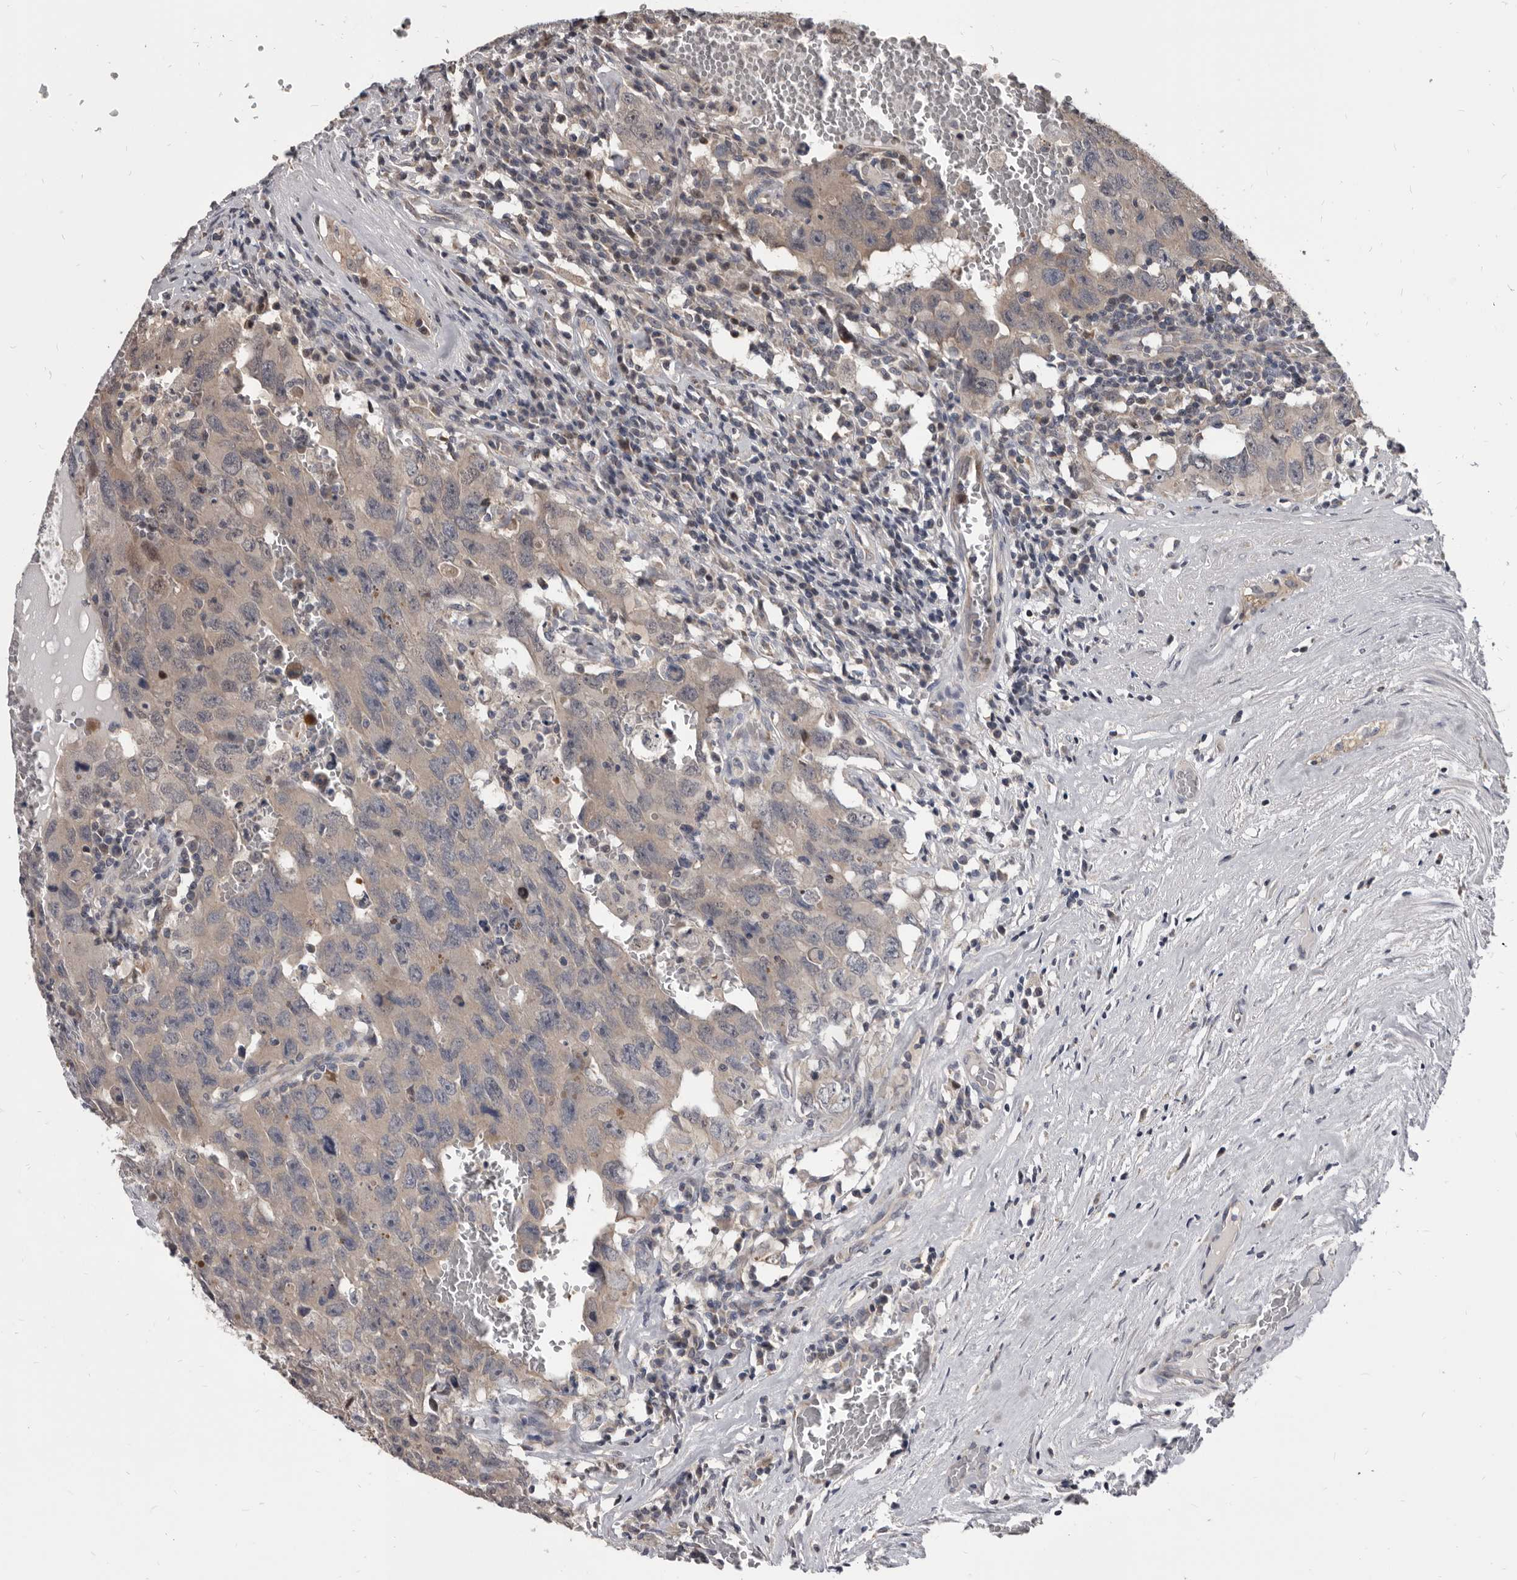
{"staining": {"intensity": "weak", "quantity": "<25%", "location": "cytoplasmic/membranous"}, "tissue": "testis cancer", "cell_type": "Tumor cells", "image_type": "cancer", "snomed": [{"axis": "morphology", "description": "Carcinoma, Embryonal, NOS"}, {"axis": "topography", "description": "Testis"}], "caption": "The micrograph exhibits no significant positivity in tumor cells of embryonal carcinoma (testis).", "gene": "MAP3K14", "patient": {"sex": "male", "age": 26}}